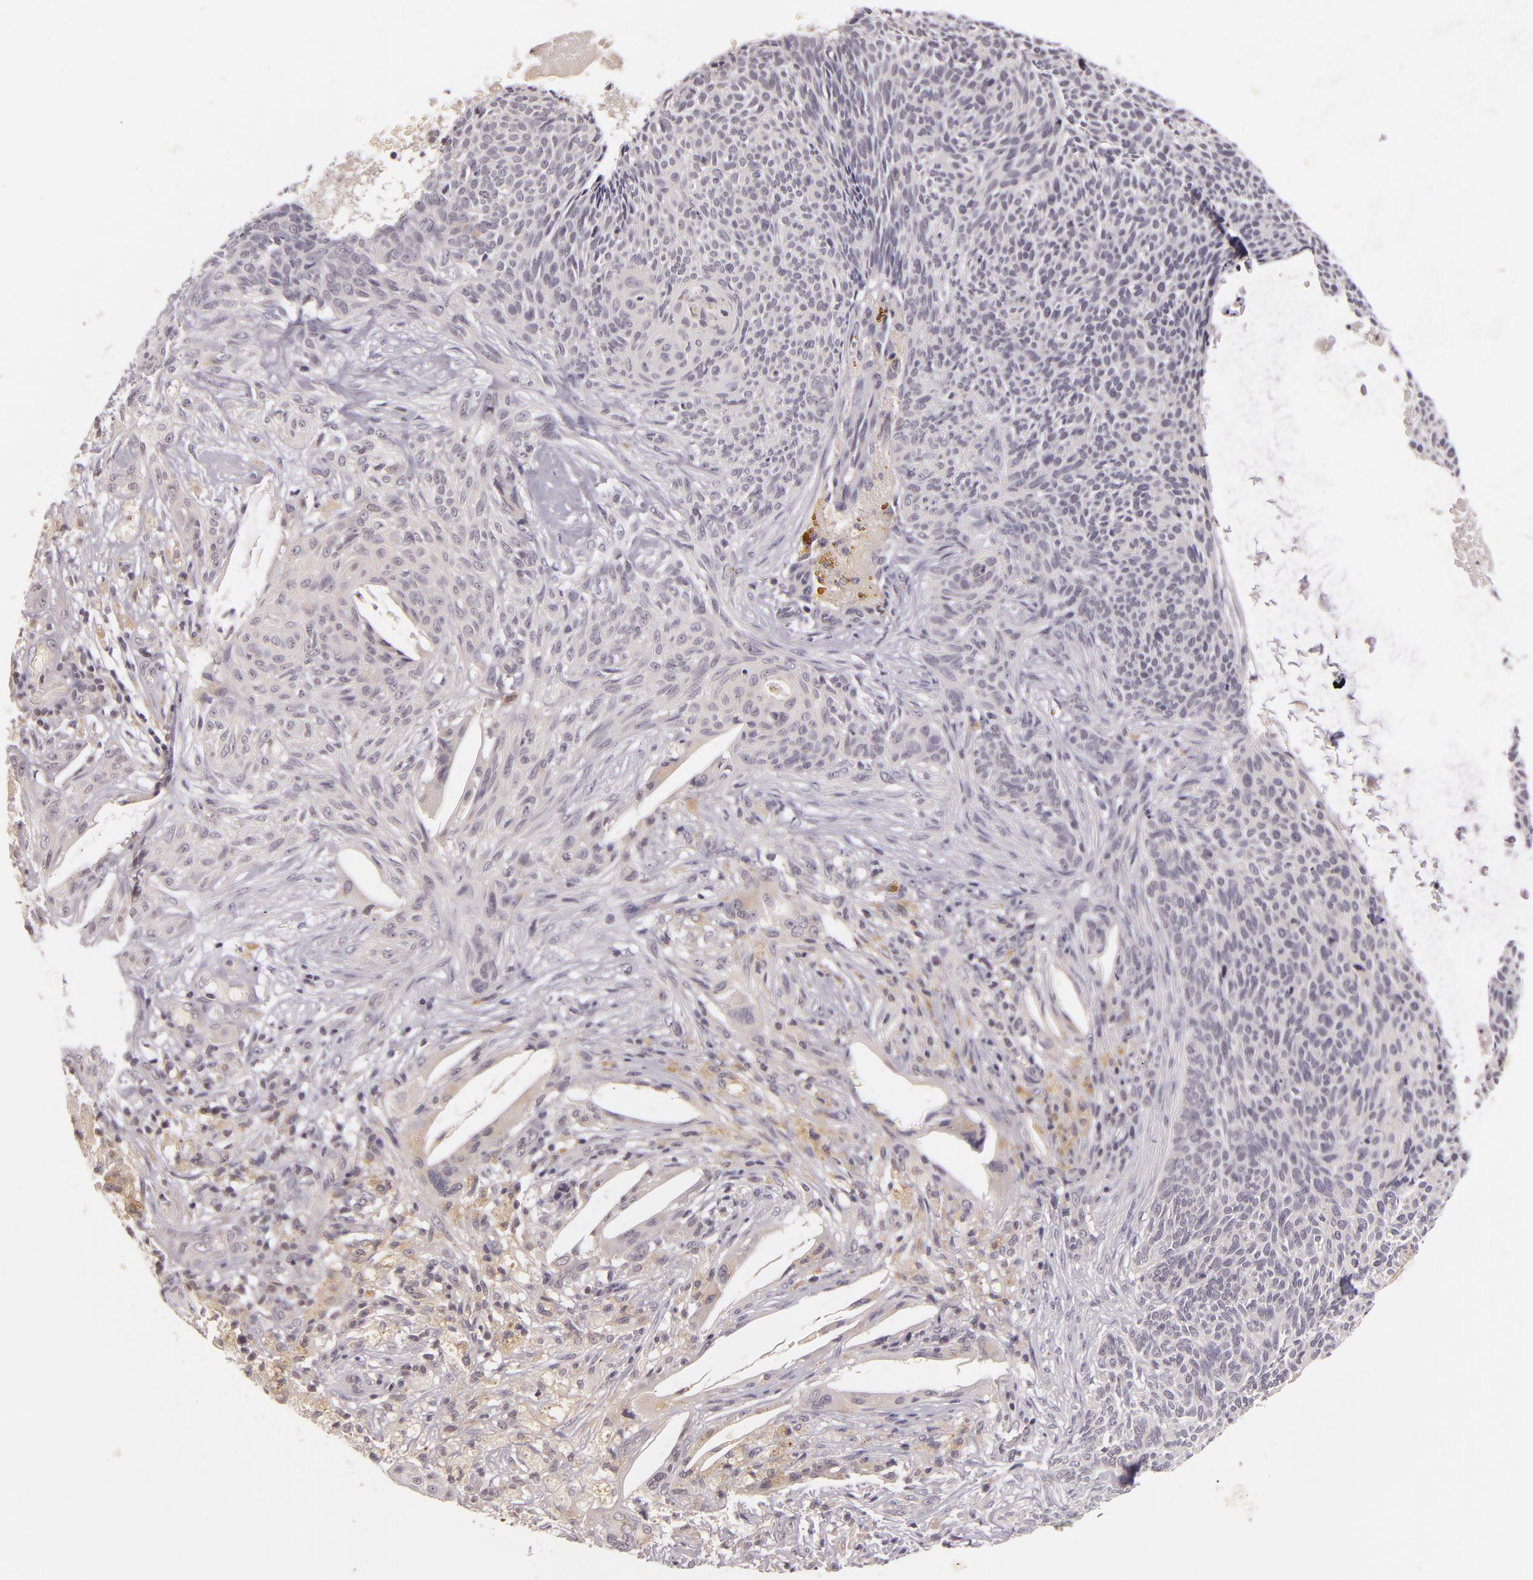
{"staining": {"intensity": "weak", "quantity": "<25%", "location": "cytoplasmic/membranous"}, "tissue": "skin cancer", "cell_type": "Tumor cells", "image_type": "cancer", "snomed": [{"axis": "morphology", "description": "Basal cell carcinoma"}, {"axis": "topography", "description": "Skin"}], "caption": "The image shows no staining of tumor cells in skin cancer.", "gene": "CASP8", "patient": {"sex": "male", "age": 84}}